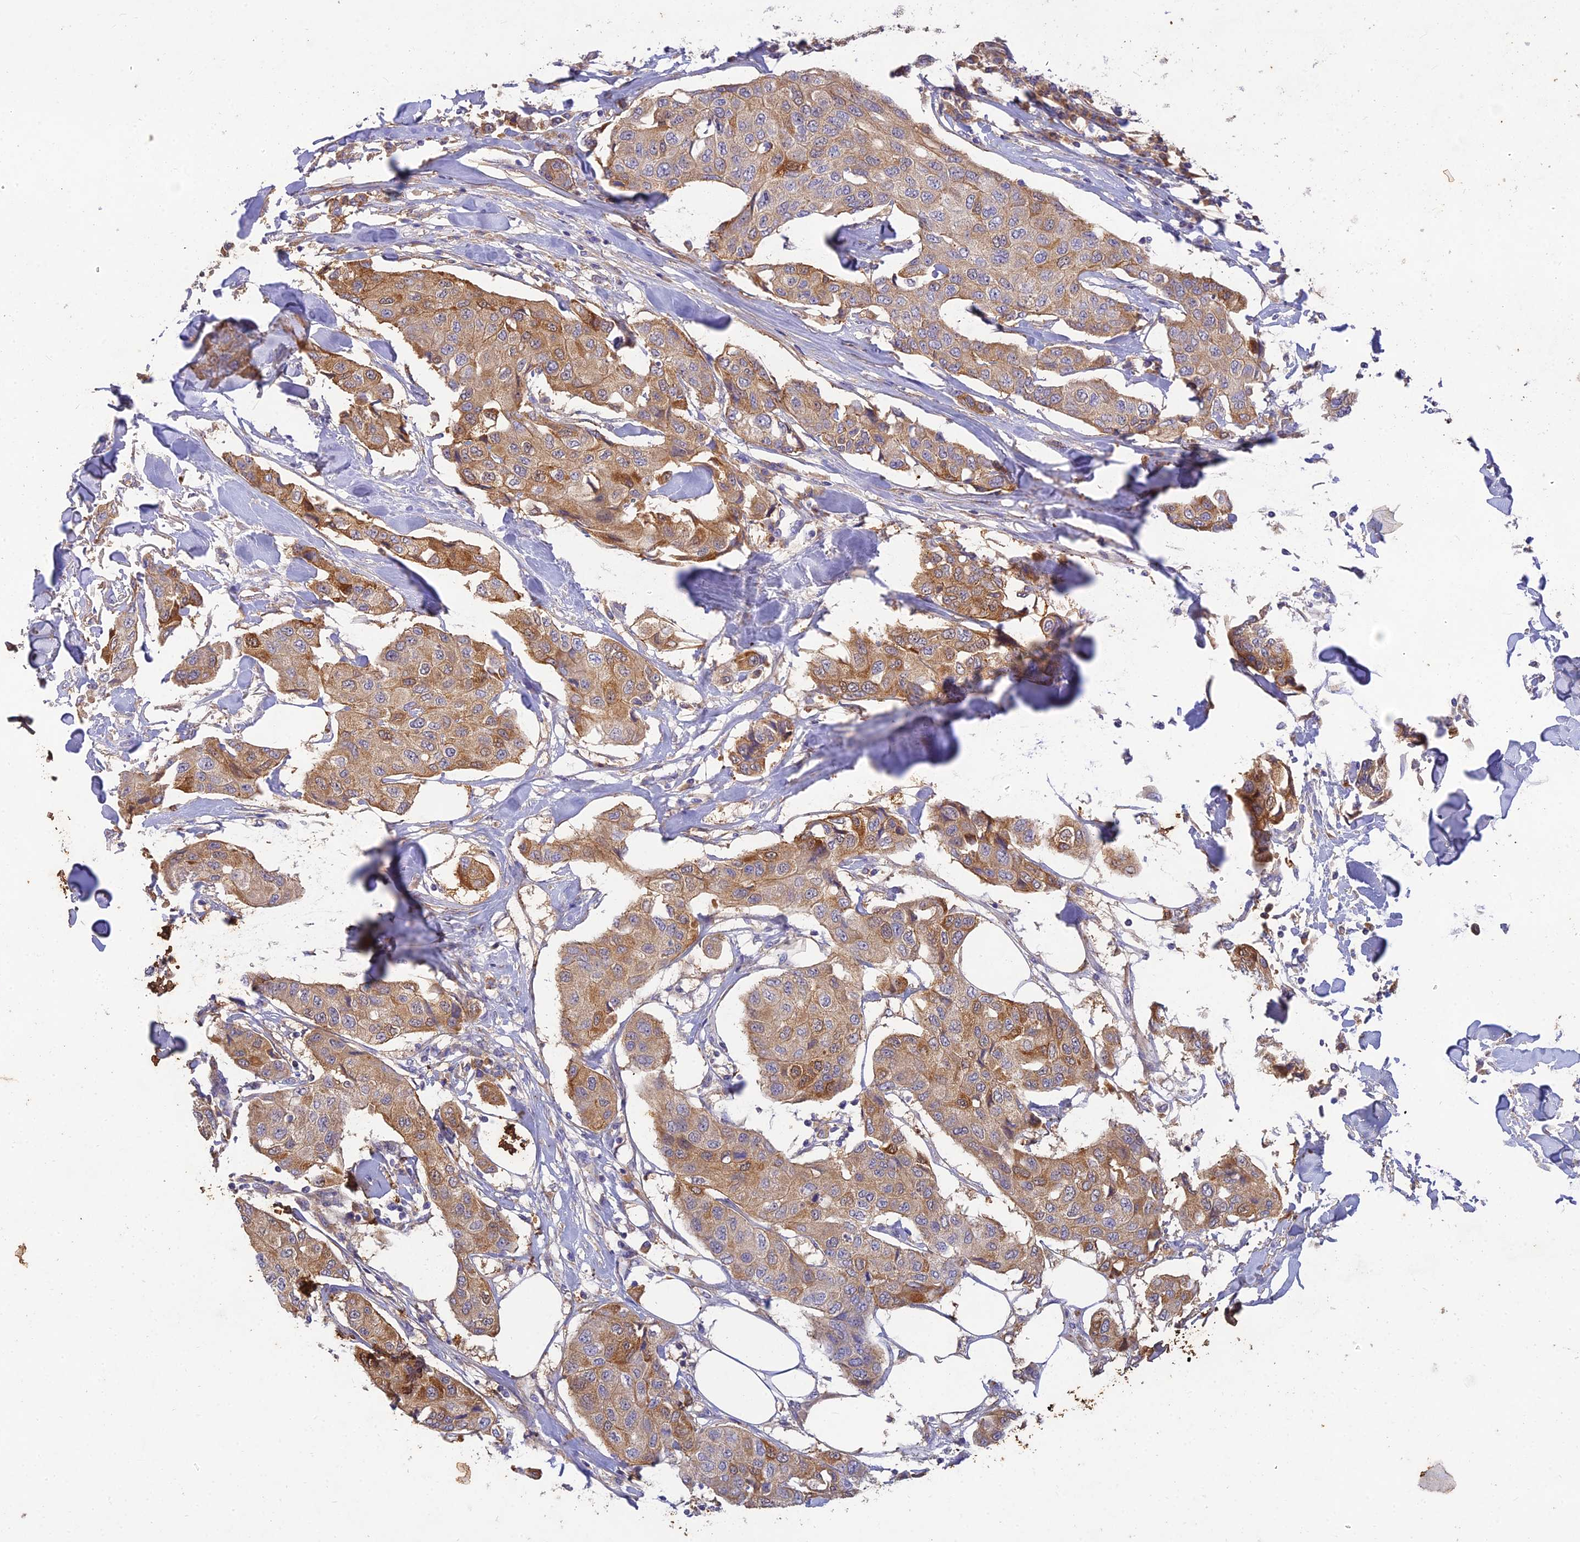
{"staining": {"intensity": "moderate", "quantity": ">75%", "location": "cytoplasmic/membranous"}, "tissue": "breast cancer", "cell_type": "Tumor cells", "image_type": "cancer", "snomed": [{"axis": "morphology", "description": "Duct carcinoma"}, {"axis": "topography", "description": "Breast"}], "caption": "The photomicrograph reveals staining of breast cancer (infiltrating ductal carcinoma), revealing moderate cytoplasmic/membranous protein staining (brown color) within tumor cells. (DAB (3,3'-diaminobenzidine) IHC with brightfield microscopy, high magnification).", "gene": "ACSM5", "patient": {"sex": "female", "age": 80}}